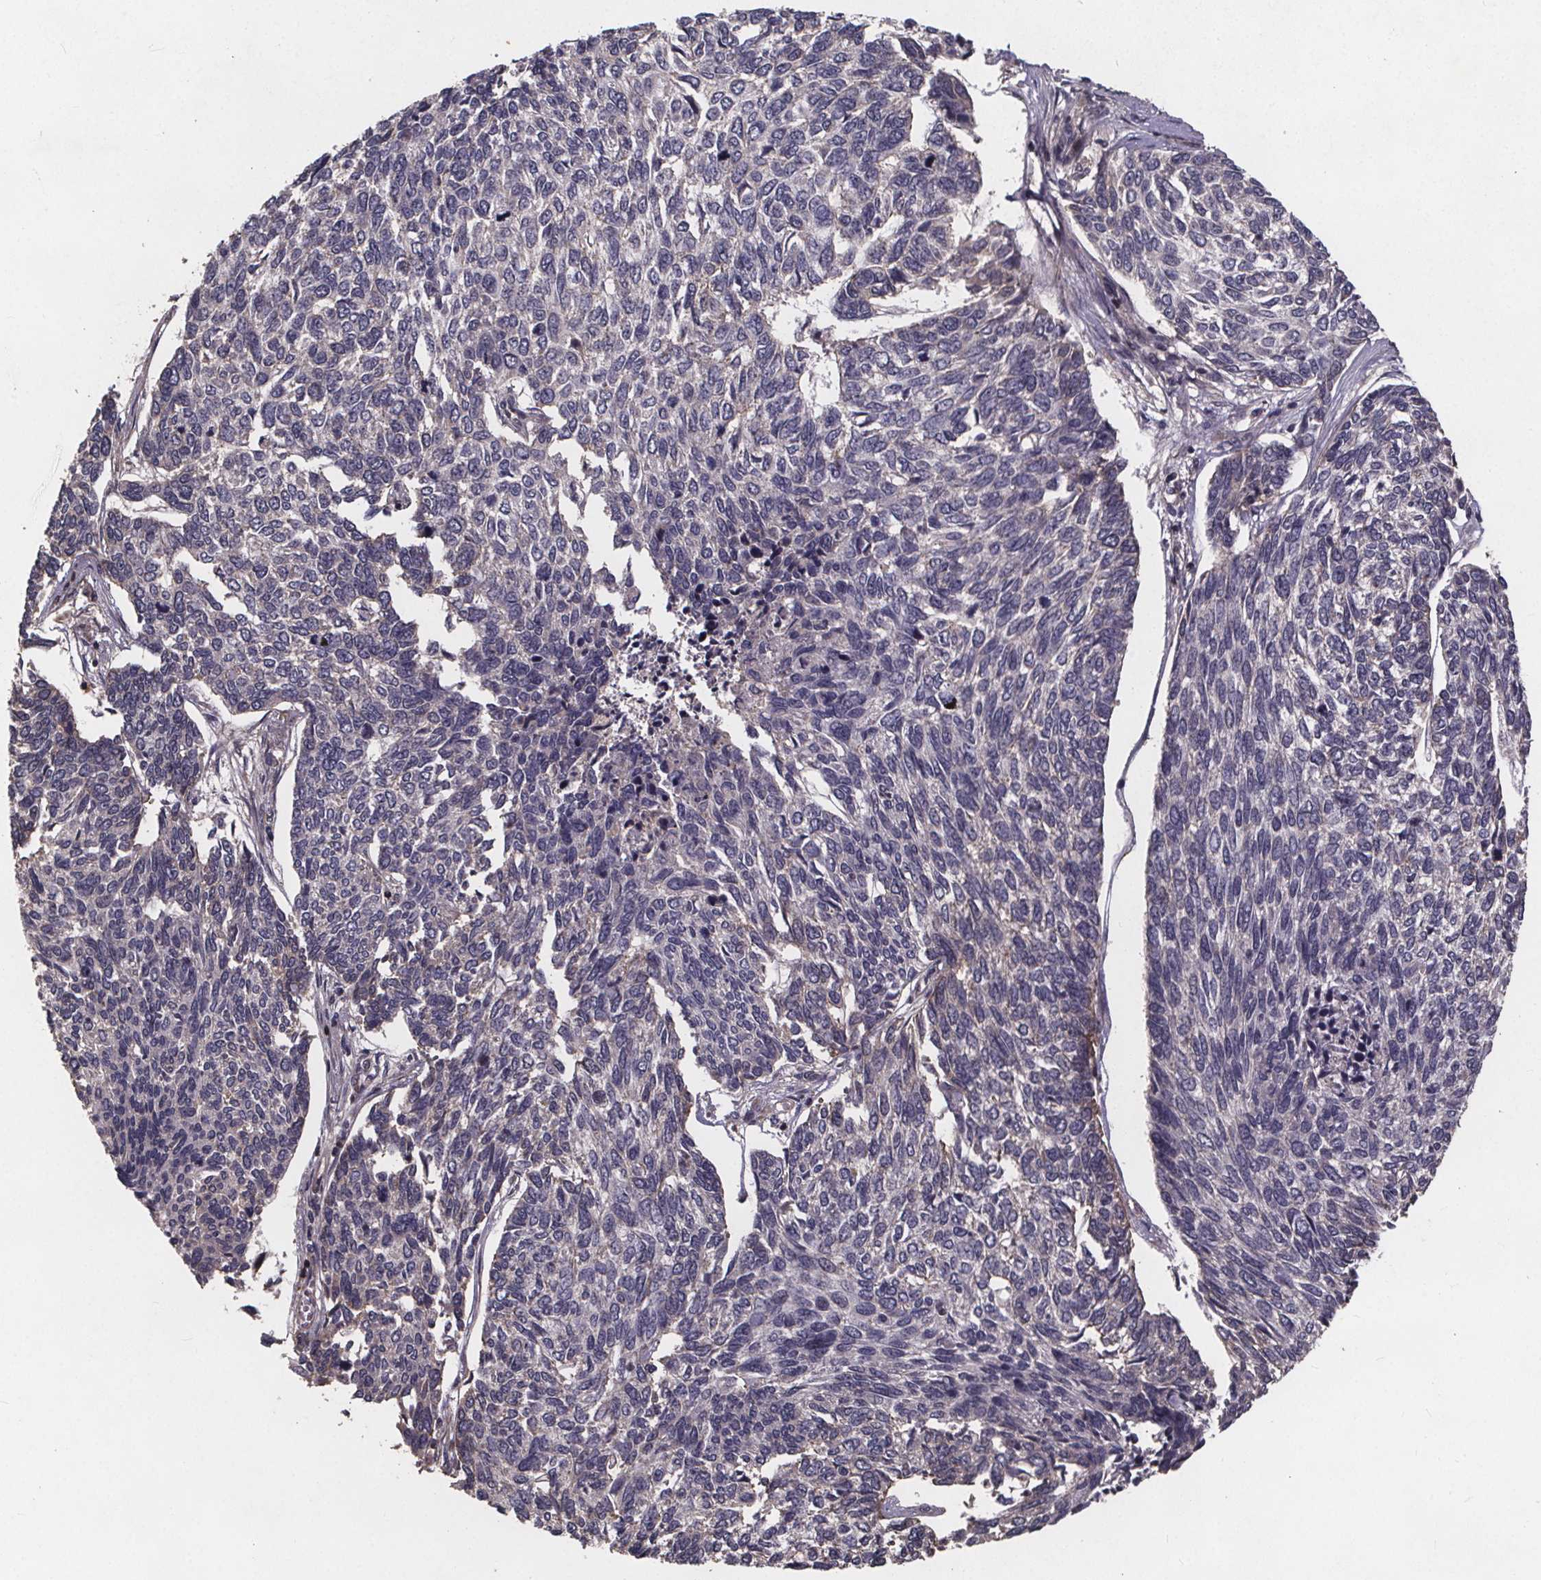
{"staining": {"intensity": "negative", "quantity": "none", "location": "none"}, "tissue": "skin cancer", "cell_type": "Tumor cells", "image_type": "cancer", "snomed": [{"axis": "morphology", "description": "Basal cell carcinoma"}, {"axis": "topography", "description": "Skin"}], "caption": "This histopathology image is of skin cancer stained with immunohistochemistry (IHC) to label a protein in brown with the nuclei are counter-stained blue. There is no staining in tumor cells. Brightfield microscopy of immunohistochemistry (IHC) stained with DAB (brown) and hematoxylin (blue), captured at high magnification.", "gene": "YME1L1", "patient": {"sex": "female", "age": 65}}